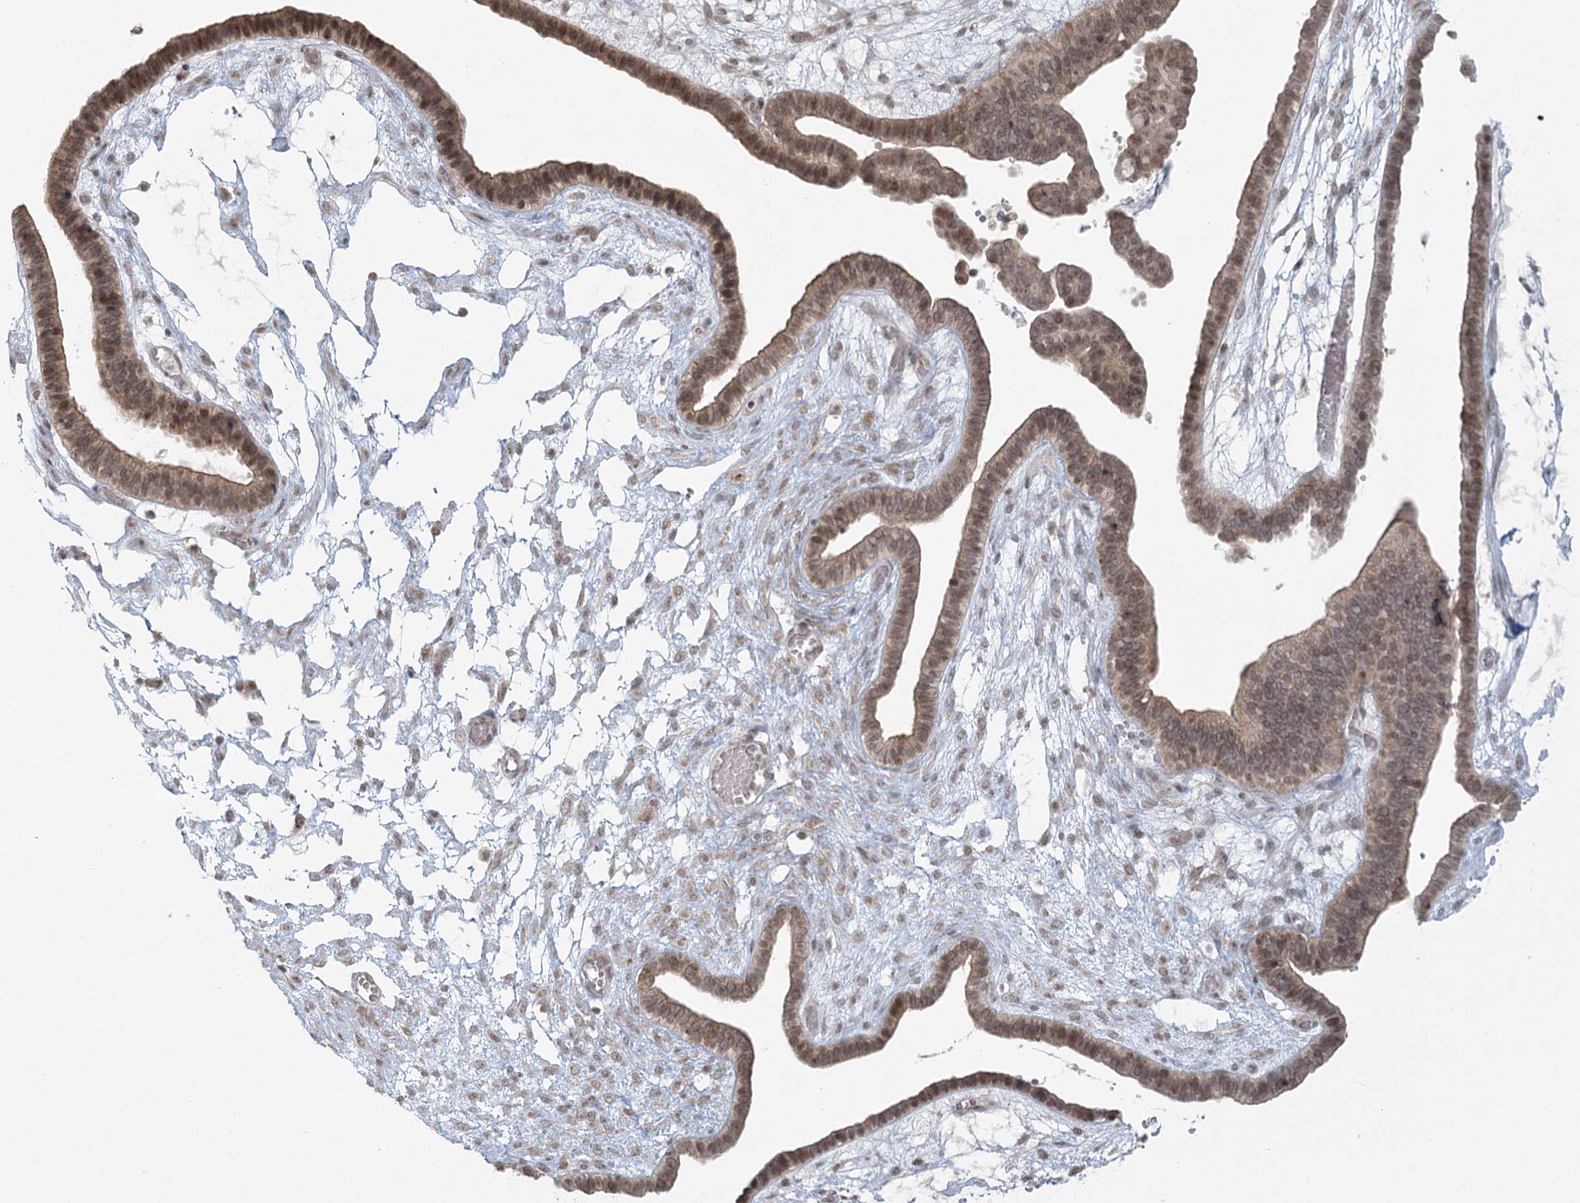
{"staining": {"intensity": "weak", "quantity": ">75%", "location": "cytoplasmic/membranous,nuclear"}, "tissue": "ovarian cancer", "cell_type": "Tumor cells", "image_type": "cancer", "snomed": [{"axis": "morphology", "description": "Cystadenocarcinoma, serous, NOS"}, {"axis": "topography", "description": "Ovary"}], "caption": "Immunohistochemical staining of human ovarian serous cystadenocarcinoma shows low levels of weak cytoplasmic/membranous and nuclear staining in about >75% of tumor cells.", "gene": "R3HCC1L", "patient": {"sex": "female", "age": 56}}